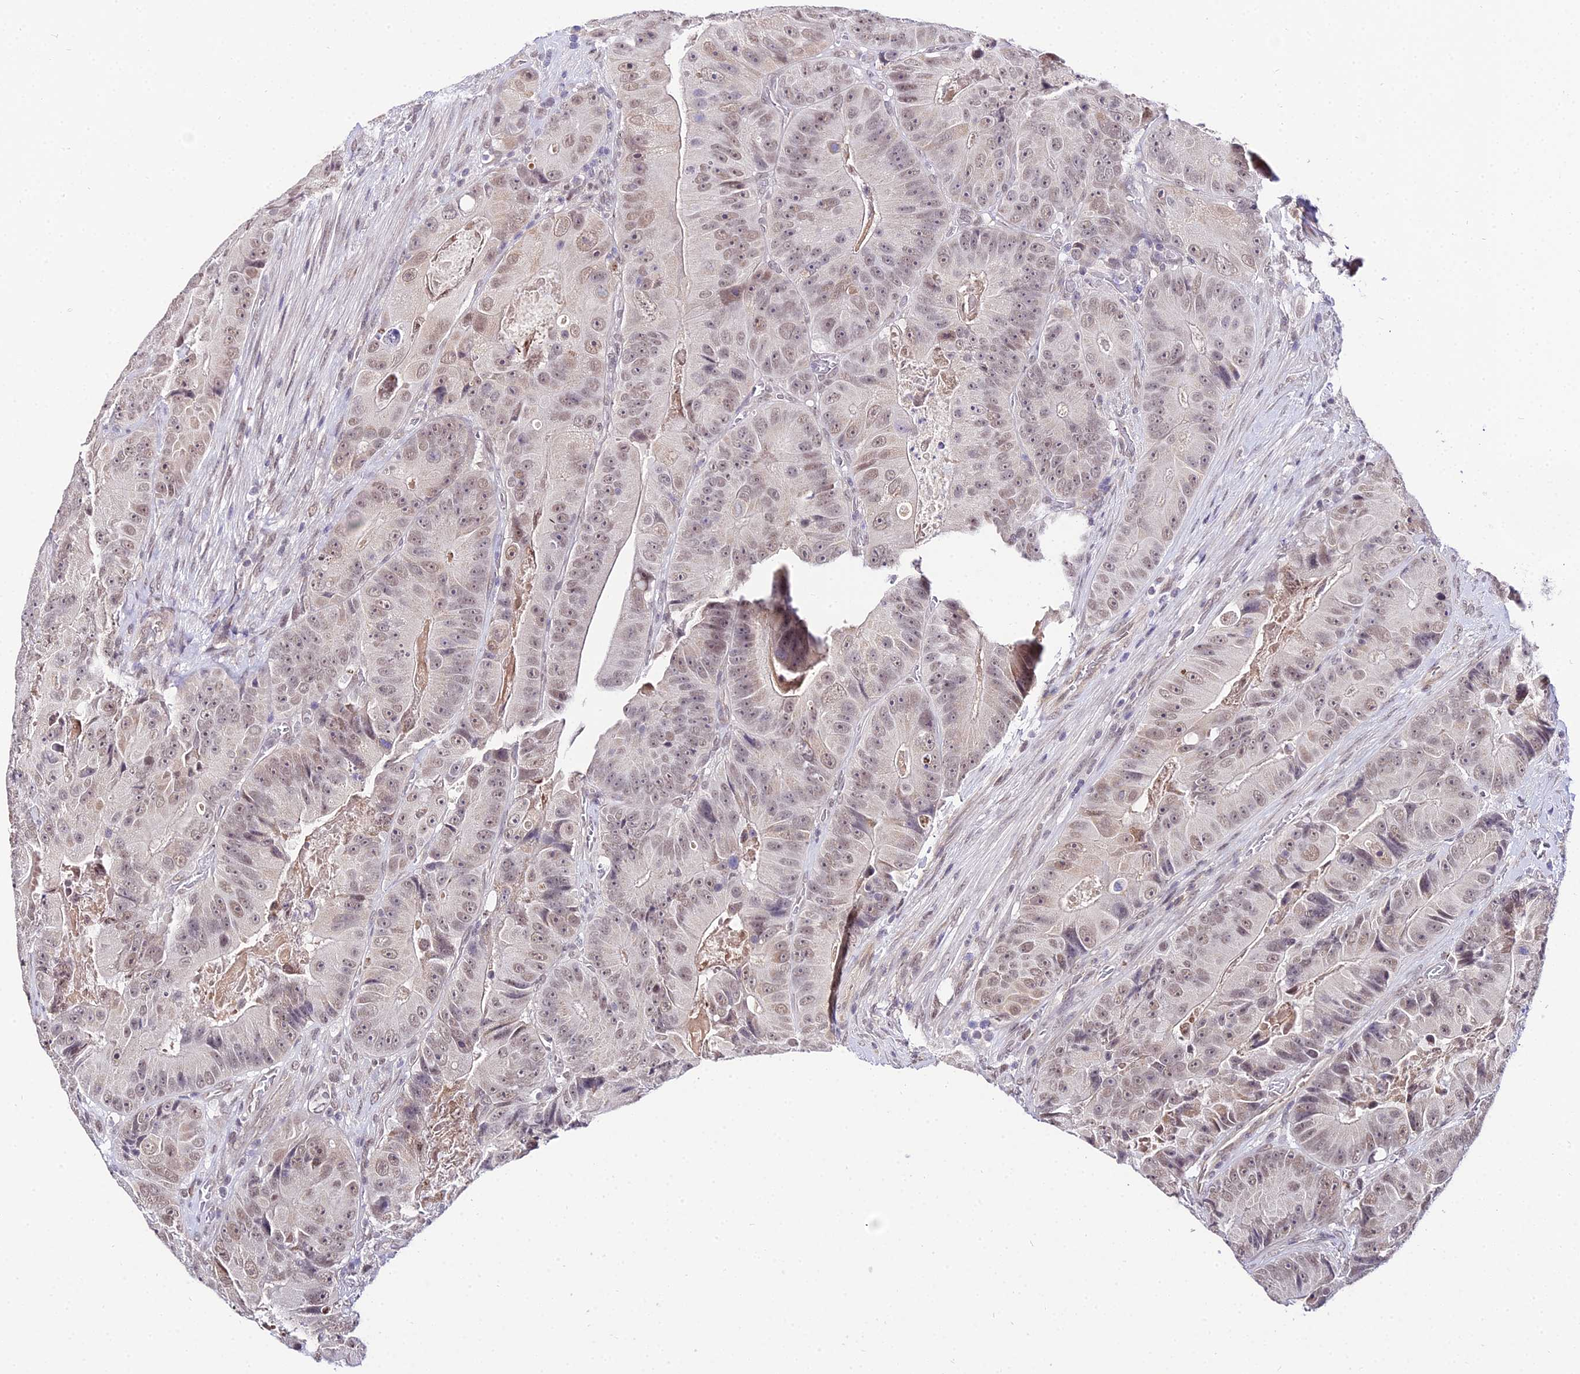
{"staining": {"intensity": "moderate", "quantity": "25%-75%", "location": "nuclear"}, "tissue": "colorectal cancer", "cell_type": "Tumor cells", "image_type": "cancer", "snomed": [{"axis": "morphology", "description": "Adenocarcinoma, NOS"}, {"axis": "topography", "description": "Colon"}], "caption": "A brown stain labels moderate nuclear positivity of a protein in colorectal cancer tumor cells.", "gene": "POLR2I", "patient": {"sex": "female", "age": 86}}